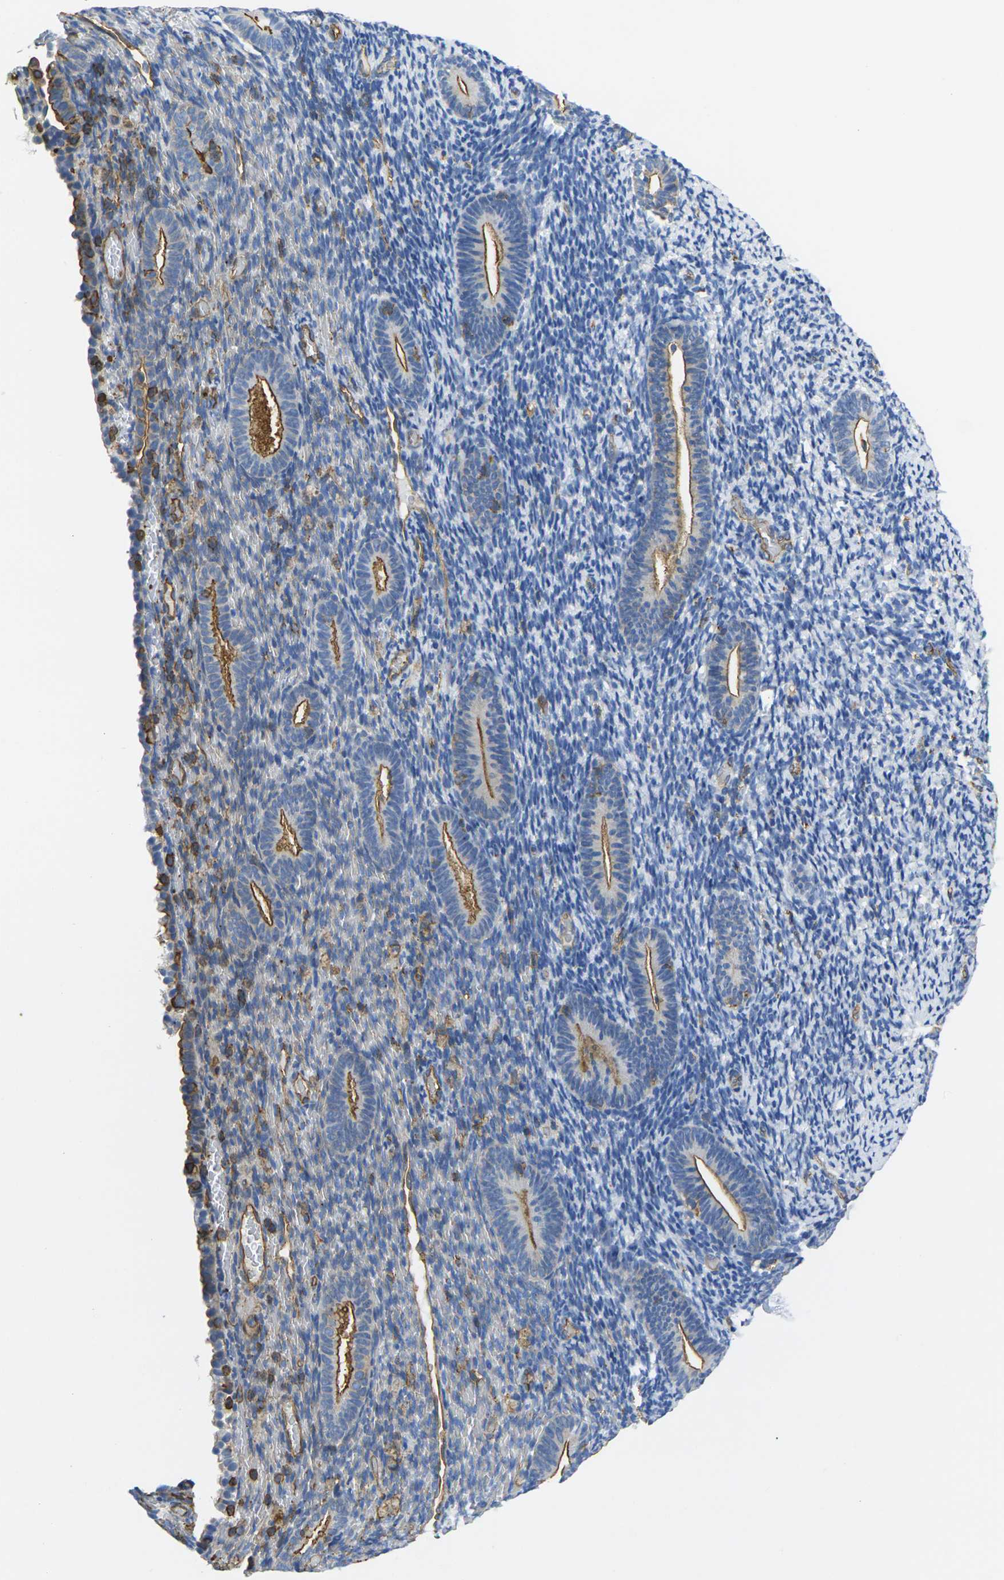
{"staining": {"intensity": "negative", "quantity": "none", "location": "none"}, "tissue": "endometrium", "cell_type": "Cells in endometrial stroma", "image_type": "normal", "snomed": [{"axis": "morphology", "description": "Normal tissue, NOS"}, {"axis": "topography", "description": "Endometrium"}], "caption": "DAB immunohistochemical staining of benign endometrium exhibits no significant staining in cells in endometrial stroma.", "gene": "FAM110D", "patient": {"sex": "female", "age": 51}}